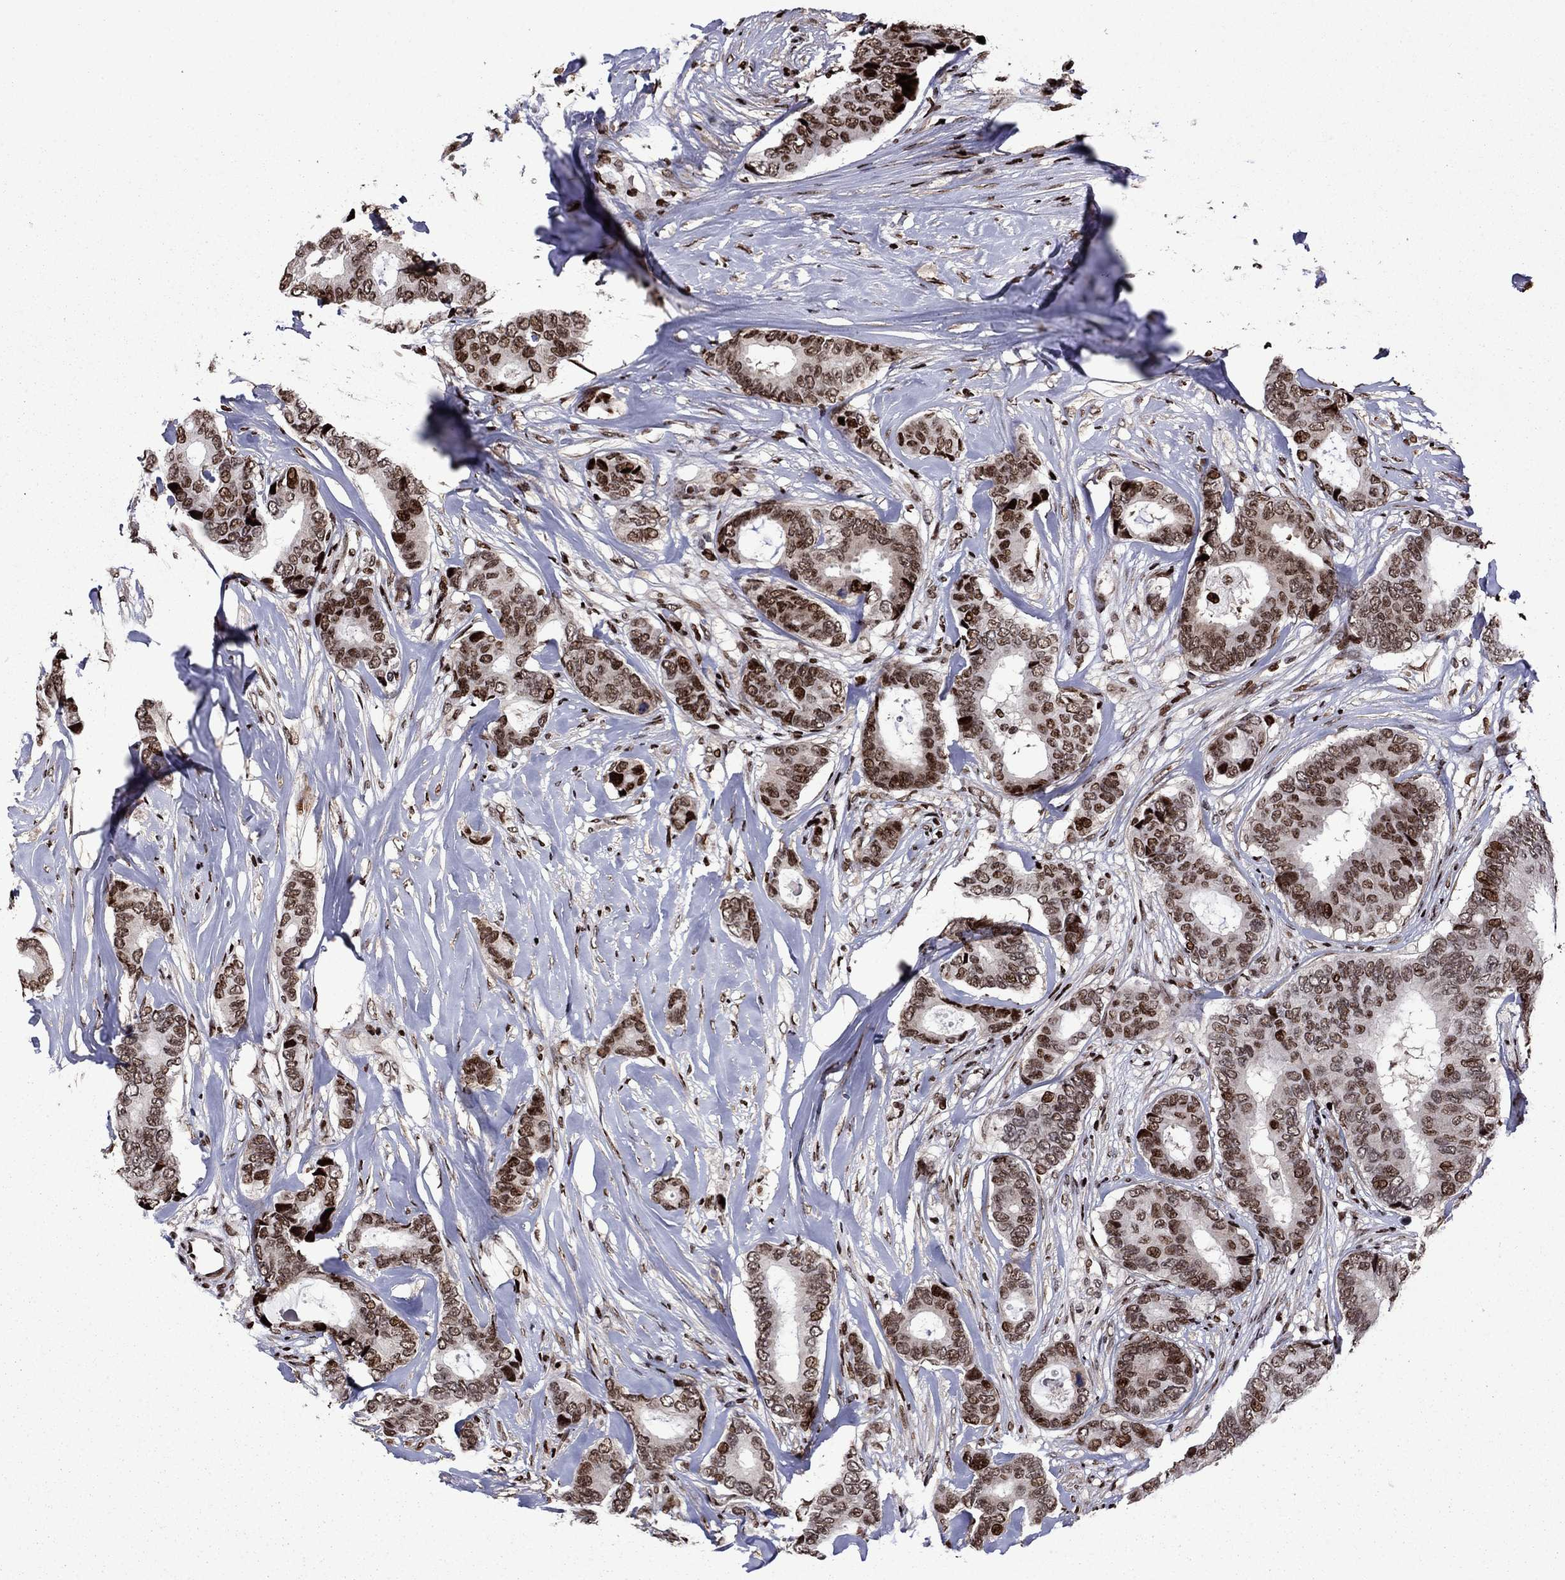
{"staining": {"intensity": "strong", "quantity": ">75%", "location": "nuclear"}, "tissue": "breast cancer", "cell_type": "Tumor cells", "image_type": "cancer", "snomed": [{"axis": "morphology", "description": "Duct carcinoma"}, {"axis": "topography", "description": "Breast"}], "caption": "Tumor cells display high levels of strong nuclear staining in about >75% of cells in breast cancer (invasive ductal carcinoma).", "gene": "LIMK1", "patient": {"sex": "female", "age": 75}}